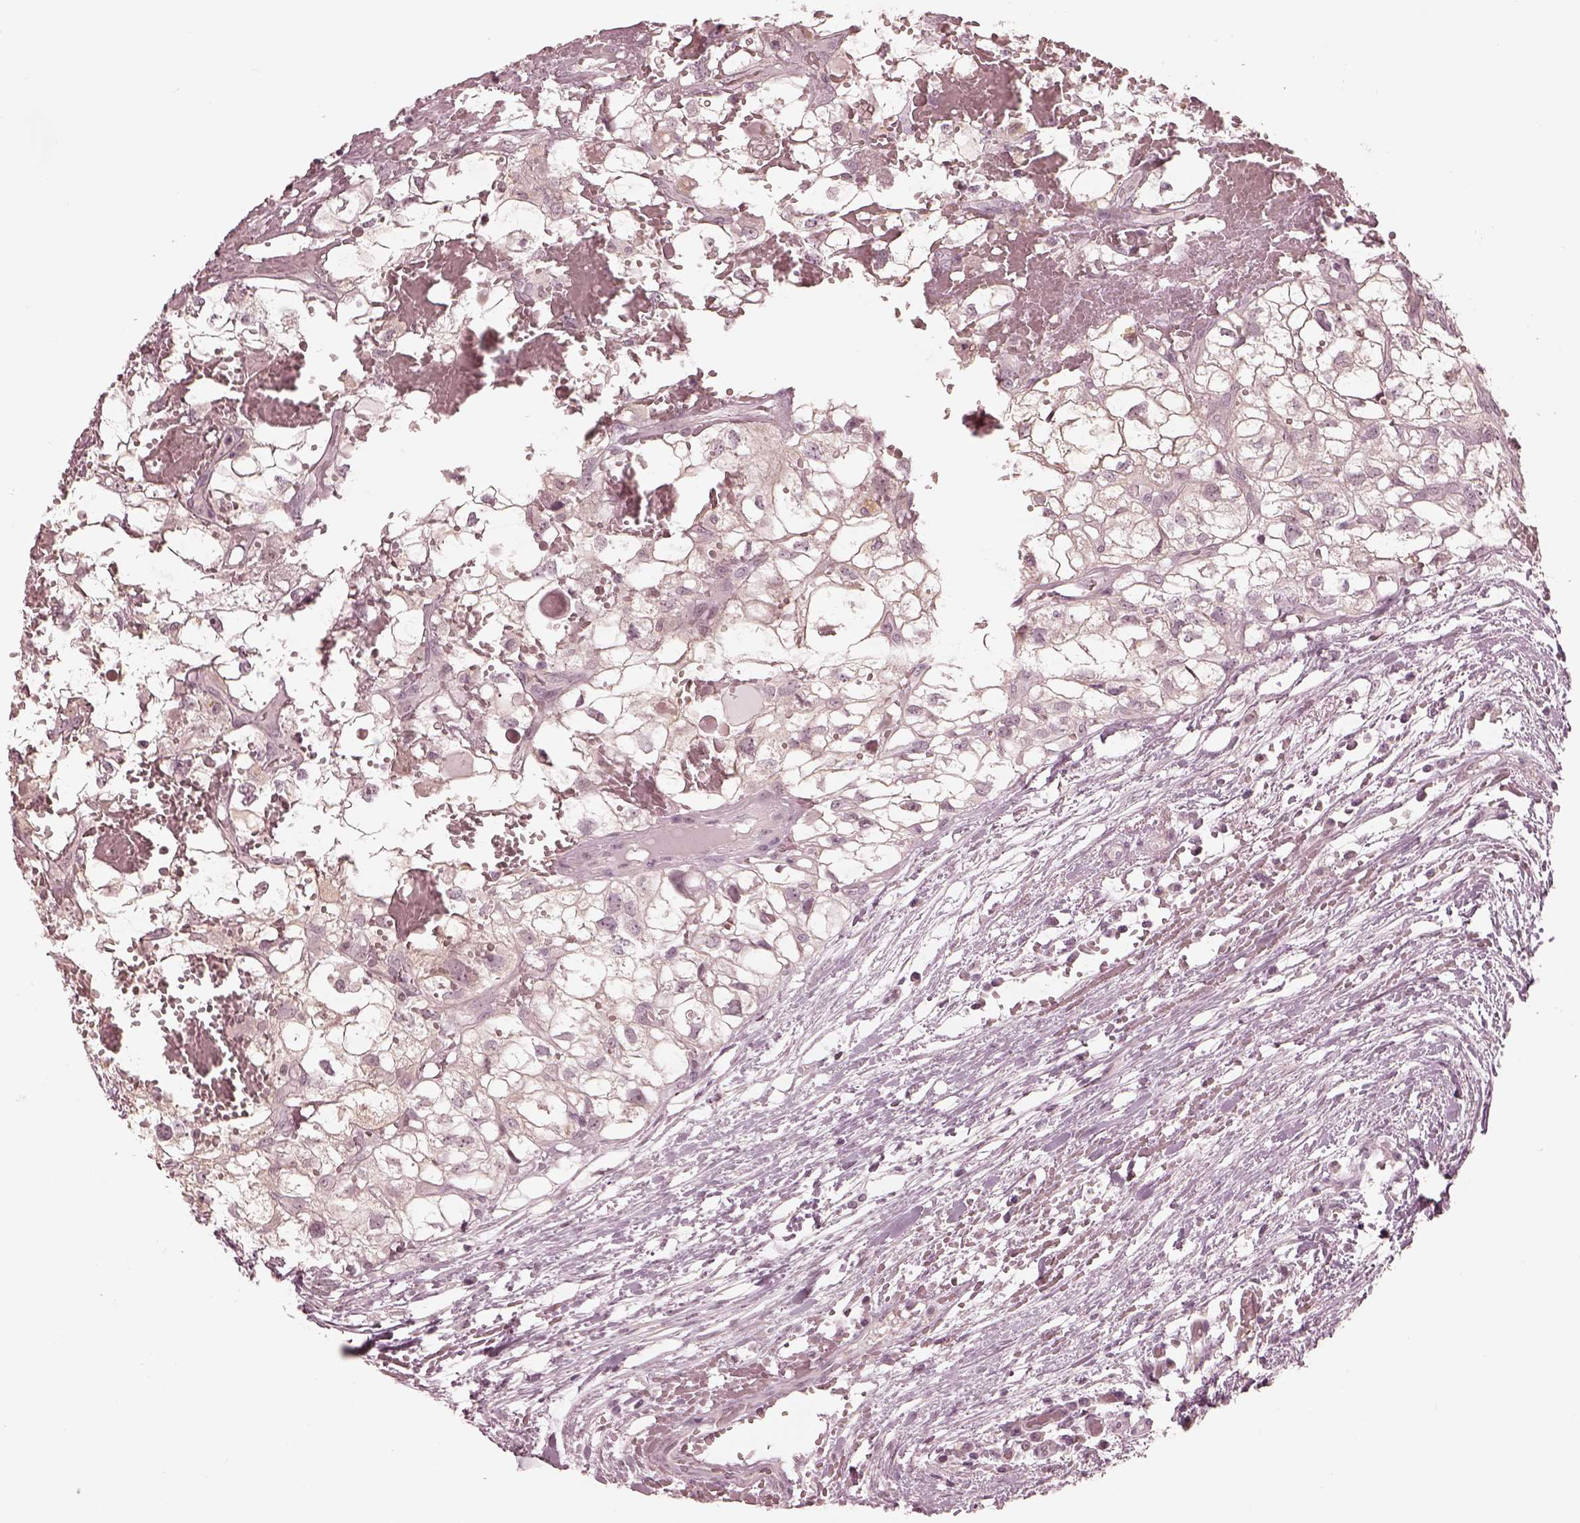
{"staining": {"intensity": "negative", "quantity": "none", "location": "none"}, "tissue": "renal cancer", "cell_type": "Tumor cells", "image_type": "cancer", "snomed": [{"axis": "morphology", "description": "Adenocarcinoma, NOS"}, {"axis": "topography", "description": "Kidney"}], "caption": "Renal cancer stained for a protein using IHC exhibits no positivity tumor cells.", "gene": "IQCG", "patient": {"sex": "male", "age": 56}}